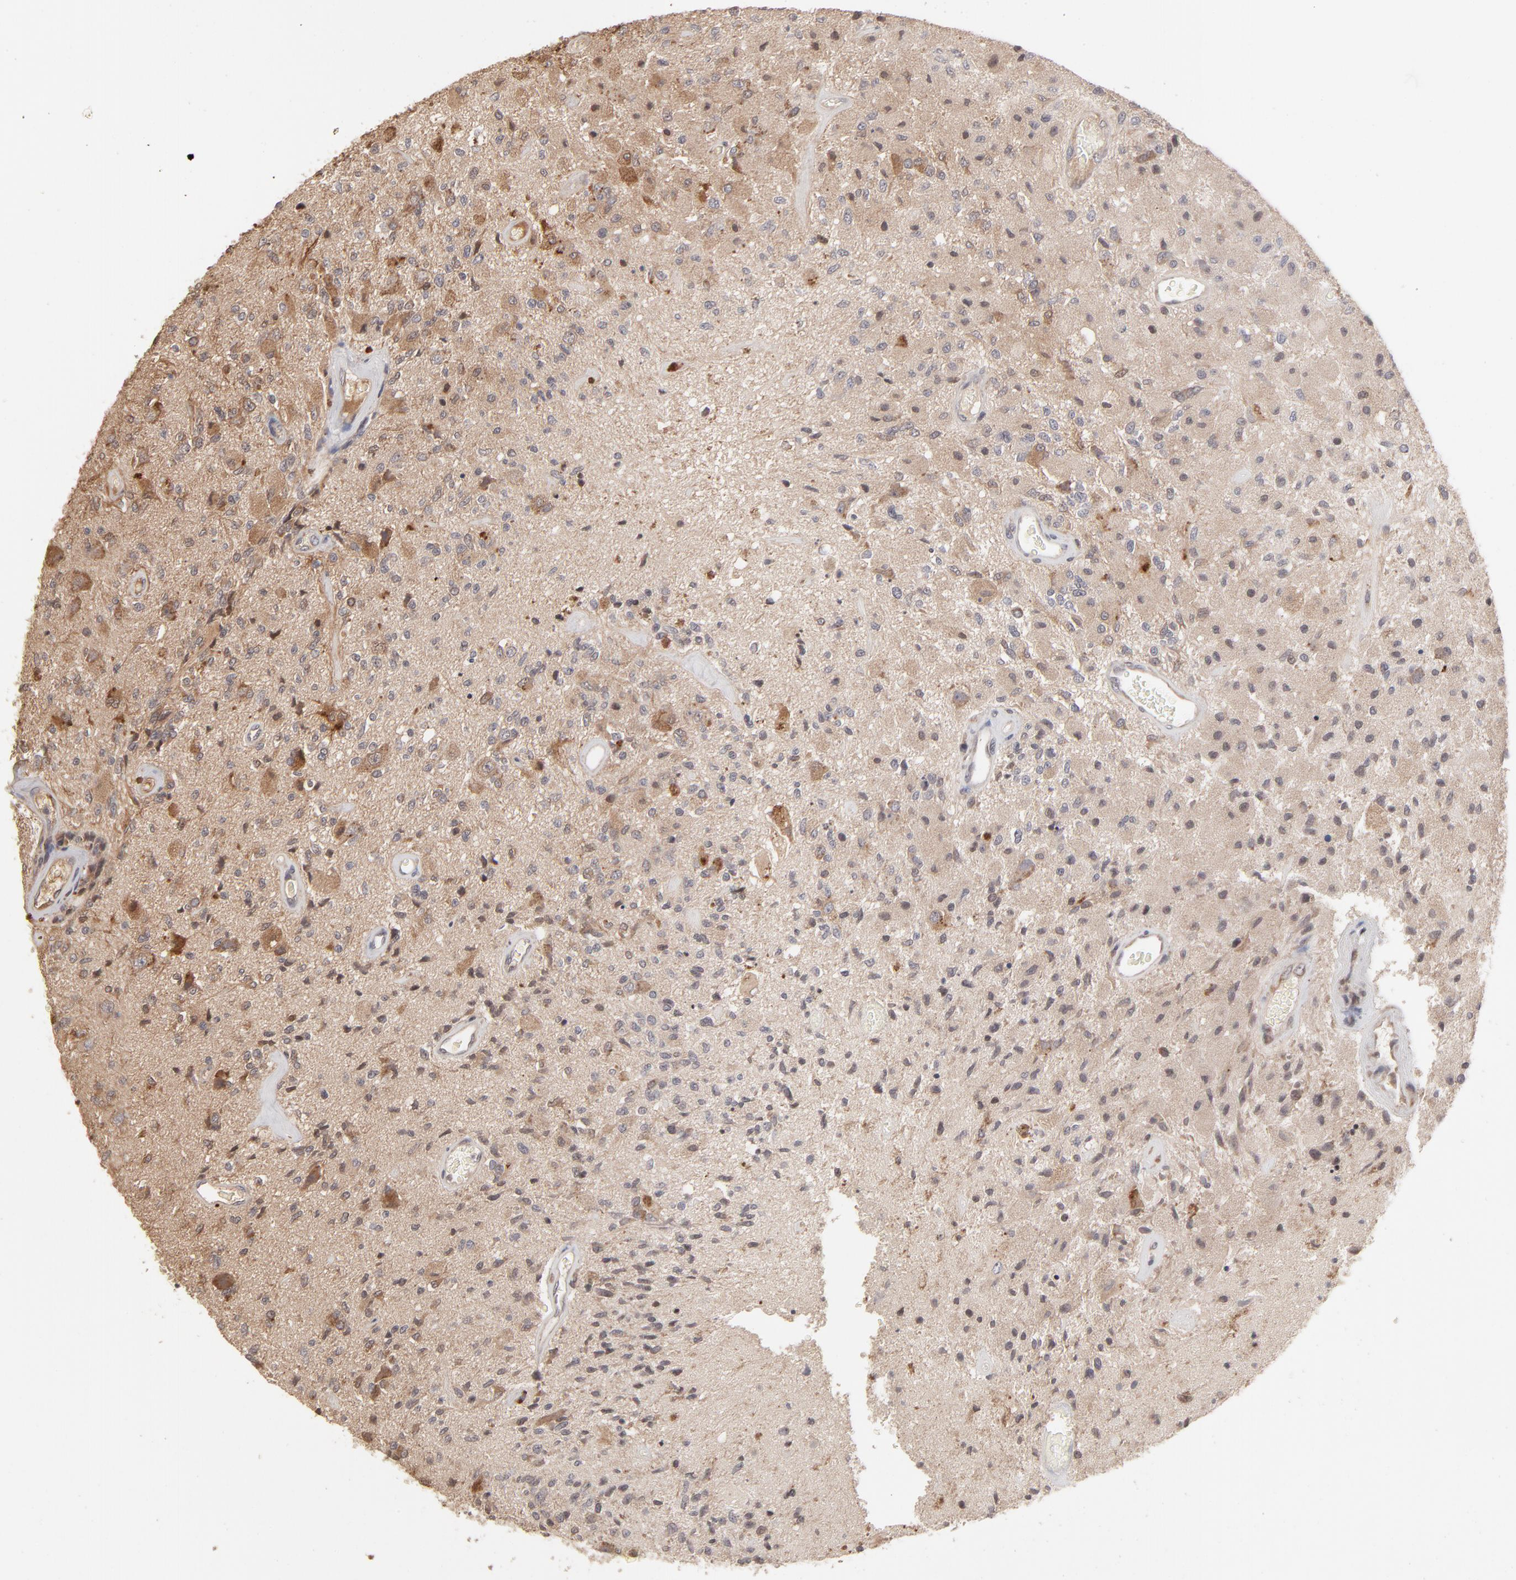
{"staining": {"intensity": "moderate", "quantity": "25%-75%", "location": "cytoplasmic/membranous,nuclear"}, "tissue": "glioma", "cell_type": "Tumor cells", "image_type": "cancer", "snomed": [{"axis": "morphology", "description": "Normal tissue, NOS"}, {"axis": "morphology", "description": "Glioma, malignant, High grade"}, {"axis": "topography", "description": "Cerebral cortex"}], "caption": "This photomicrograph shows high-grade glioma (malignant) stained with IHC to label a protein in brown. The cytoplasmic/membranous and nuclear of tumor cells show moderate positivity for the protein. Nuclei are counter-stained blue.", "gene": "ARIH1", "patient": {"sex": "male", "age": 77}}